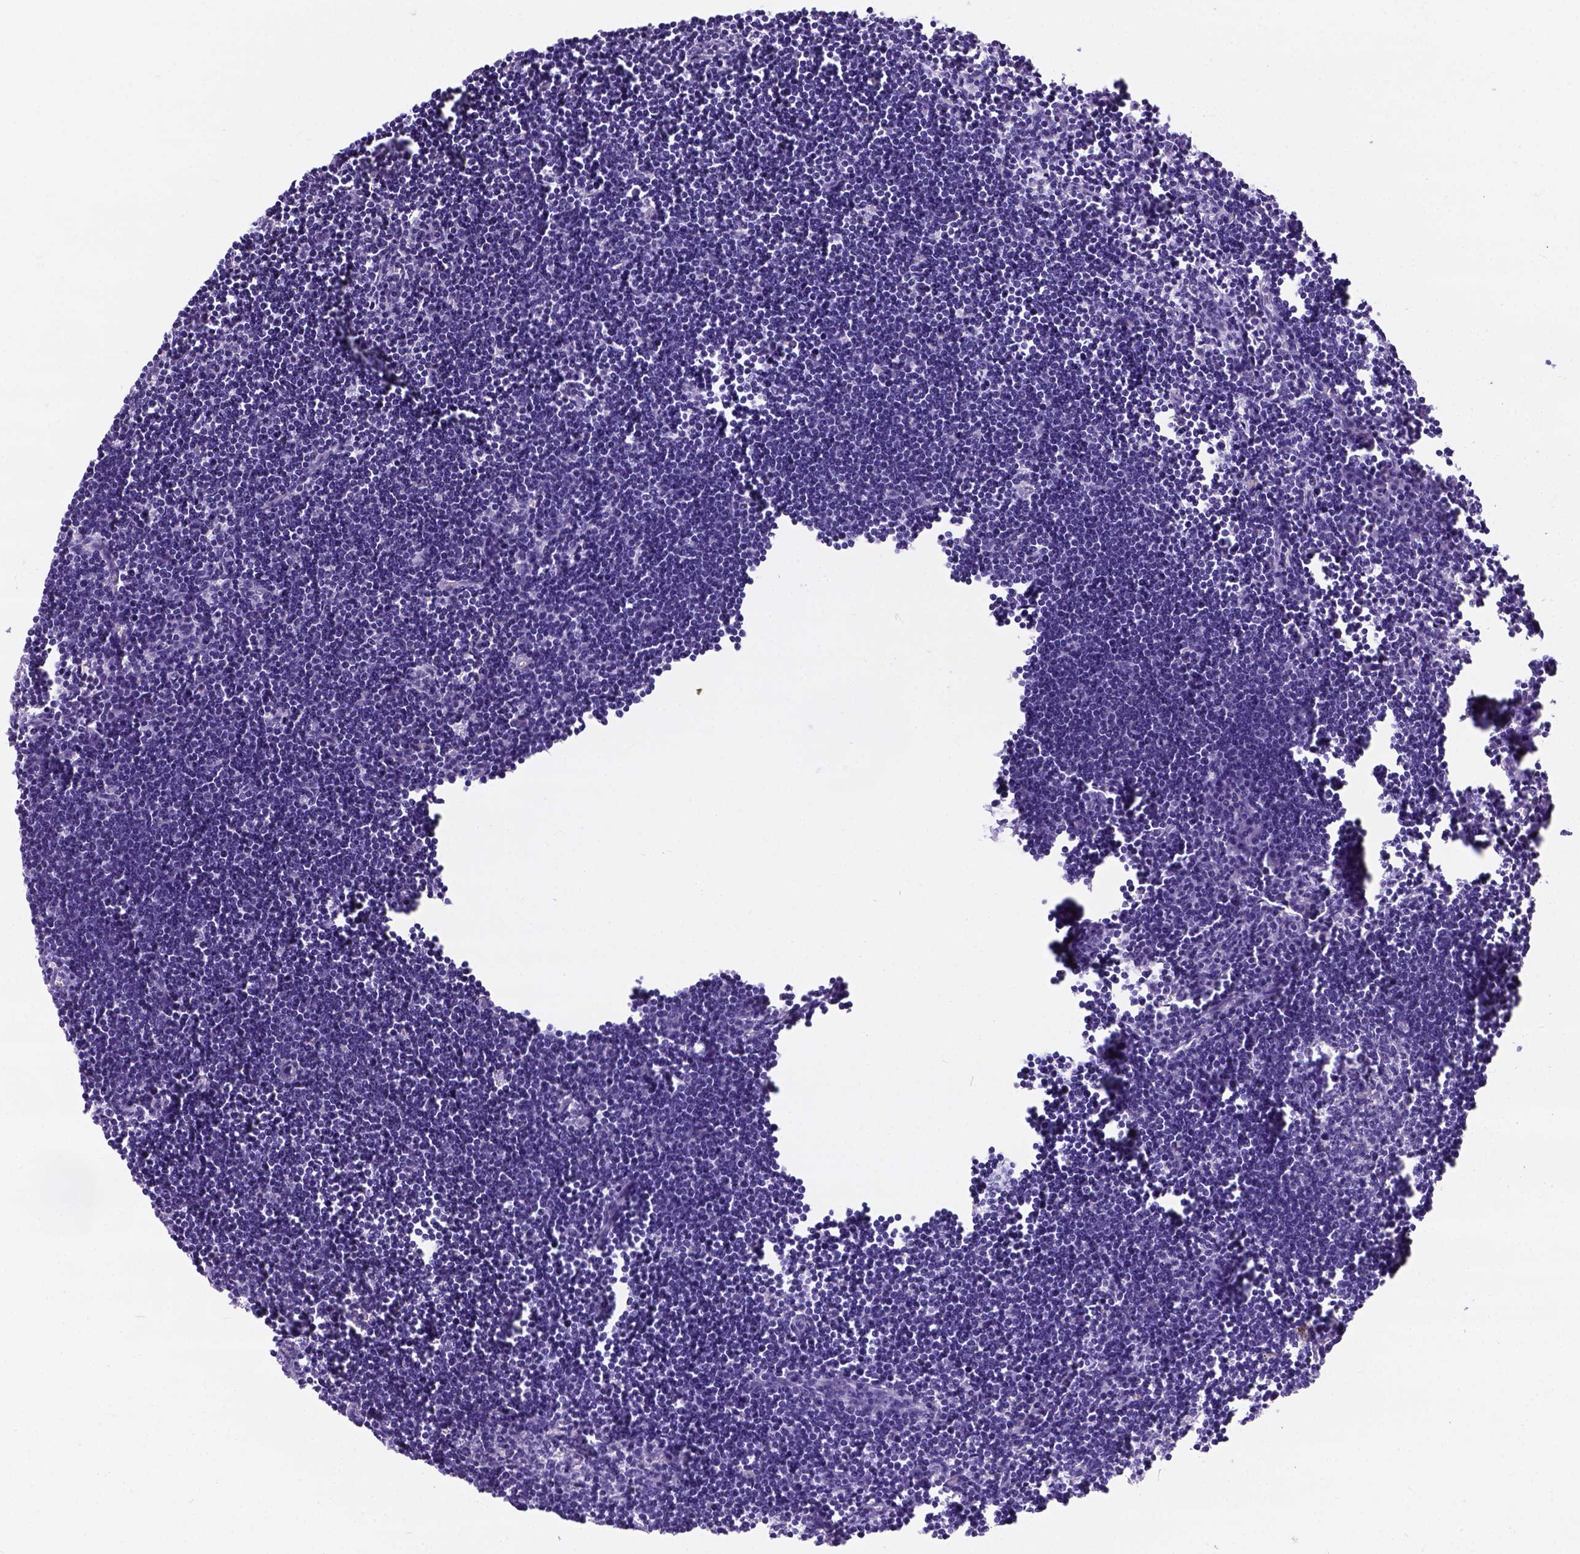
{"staining": {"intensity": "negative", "quantity": "none", "location": "none"}, "tissue": "lymph node", "cell_type": "Germinal center cells", "image_type": "normal", "snomed": [{"axis": "morphology", "description": "Normal tissue, NOS"}, {"axis": "topography", "description": "Lymph node"}], "caption": "DAB immunohistochemical staining of benign human lymph node reveals no significant staining in germinal center cells. The staining was performed using DAB (3,3'-diaminobenzidine) to visualize the protein expression in brown, while the nuclei were stained in blue with hematoxylin (Magnification: 20x).", "gene": "PHF7", "patient": {"sex": "male", "age": 55}}